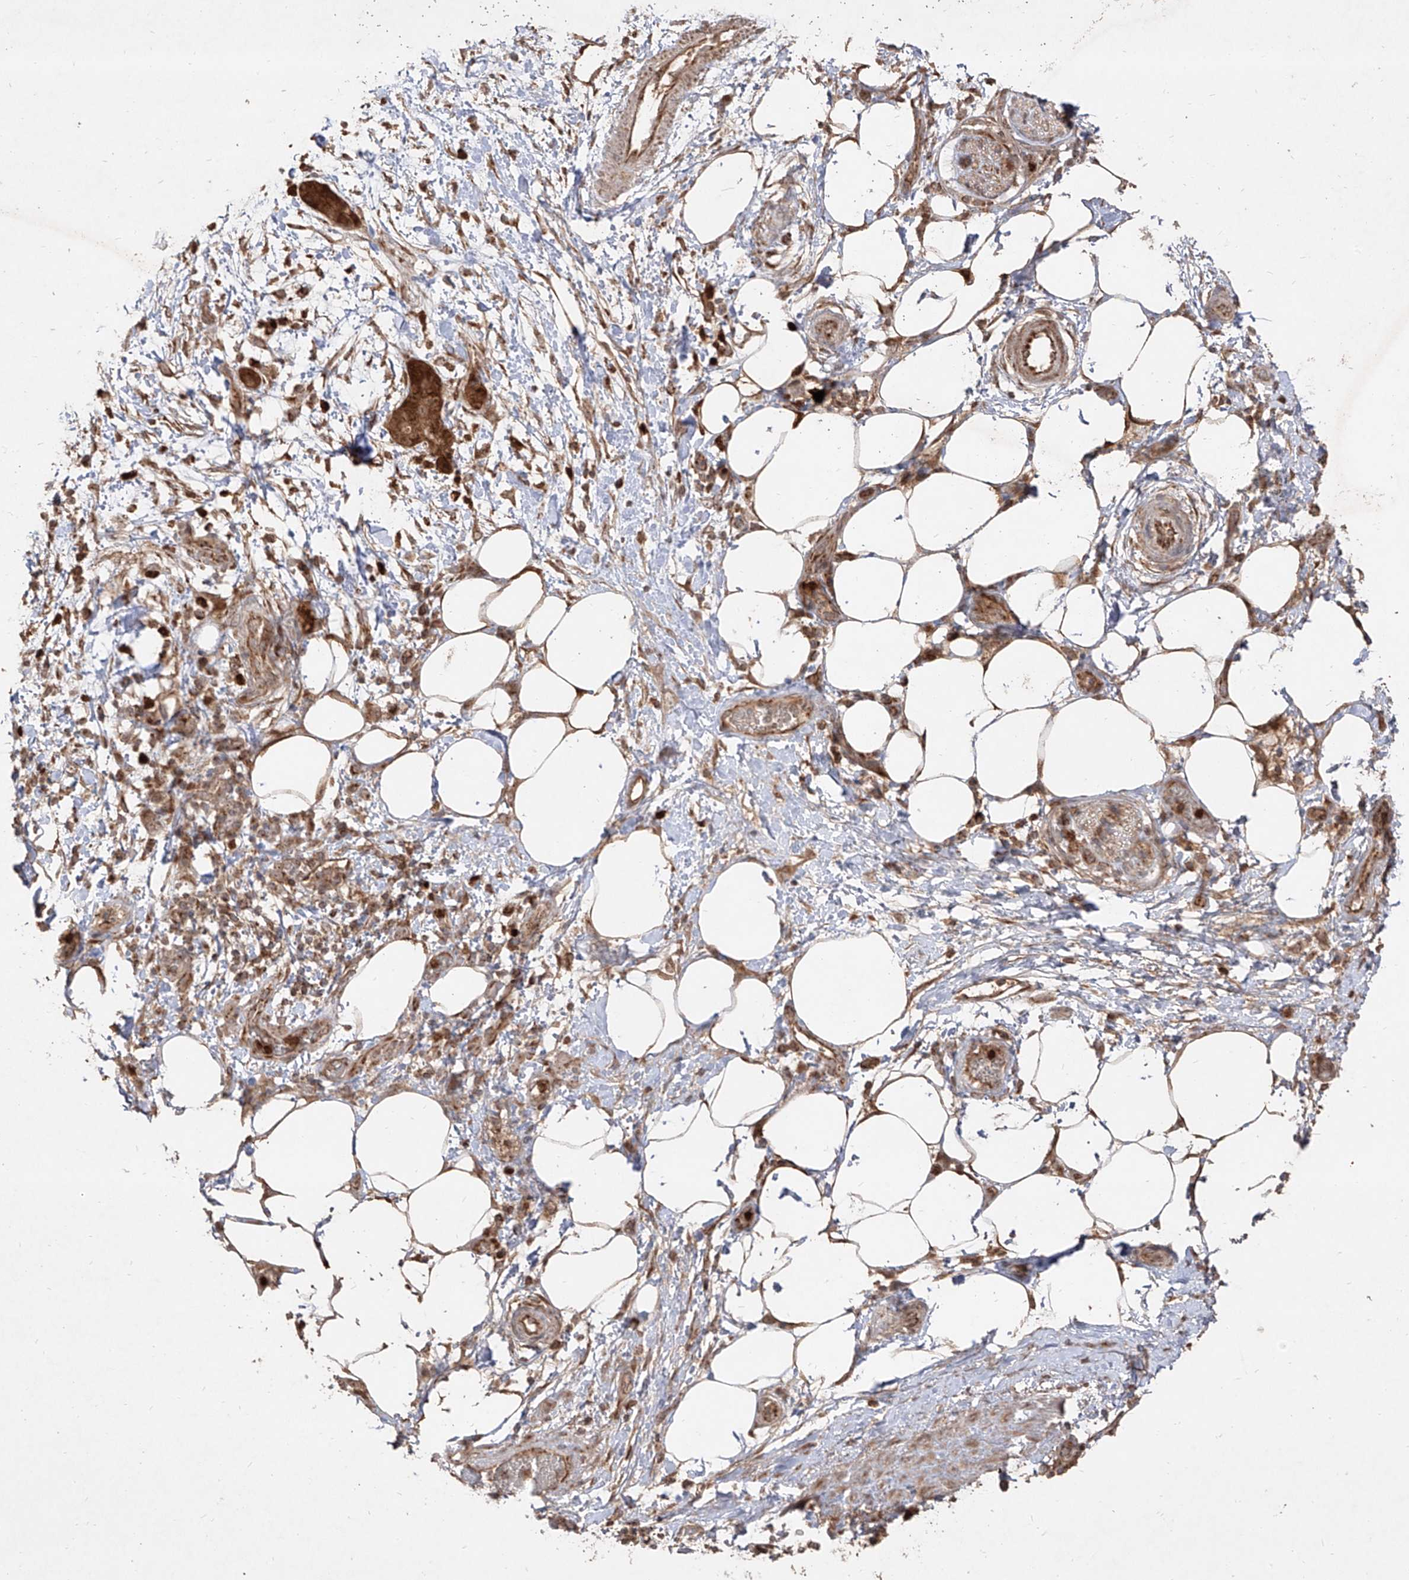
{"staining": {"intensity": "strong", "quantity": ">75%", "location": "cytoplasmic/membranous"}, "tissue": "pancreatic cancer", "cell_type": "Tumor cells", "image_type": "cancer", "snomed": [{"axis": "morphology", "description": "Adenocarcinoma, NOS"}, {"axis": "topography", "description": "Pancreas"}], "caption": "Immunohistochemistry (IHC) histopathology image of neoplastic tissue: pancreatic cancer stained using immunohistochemistry displays high levels of strong protein expression localized specifically in the cytoplasmic/membranous of tumor cells, appearing as a cytoplasmic/membranous brown color.", "gene": "AIM2", "patient": {"sex": "female", "age": 78}}